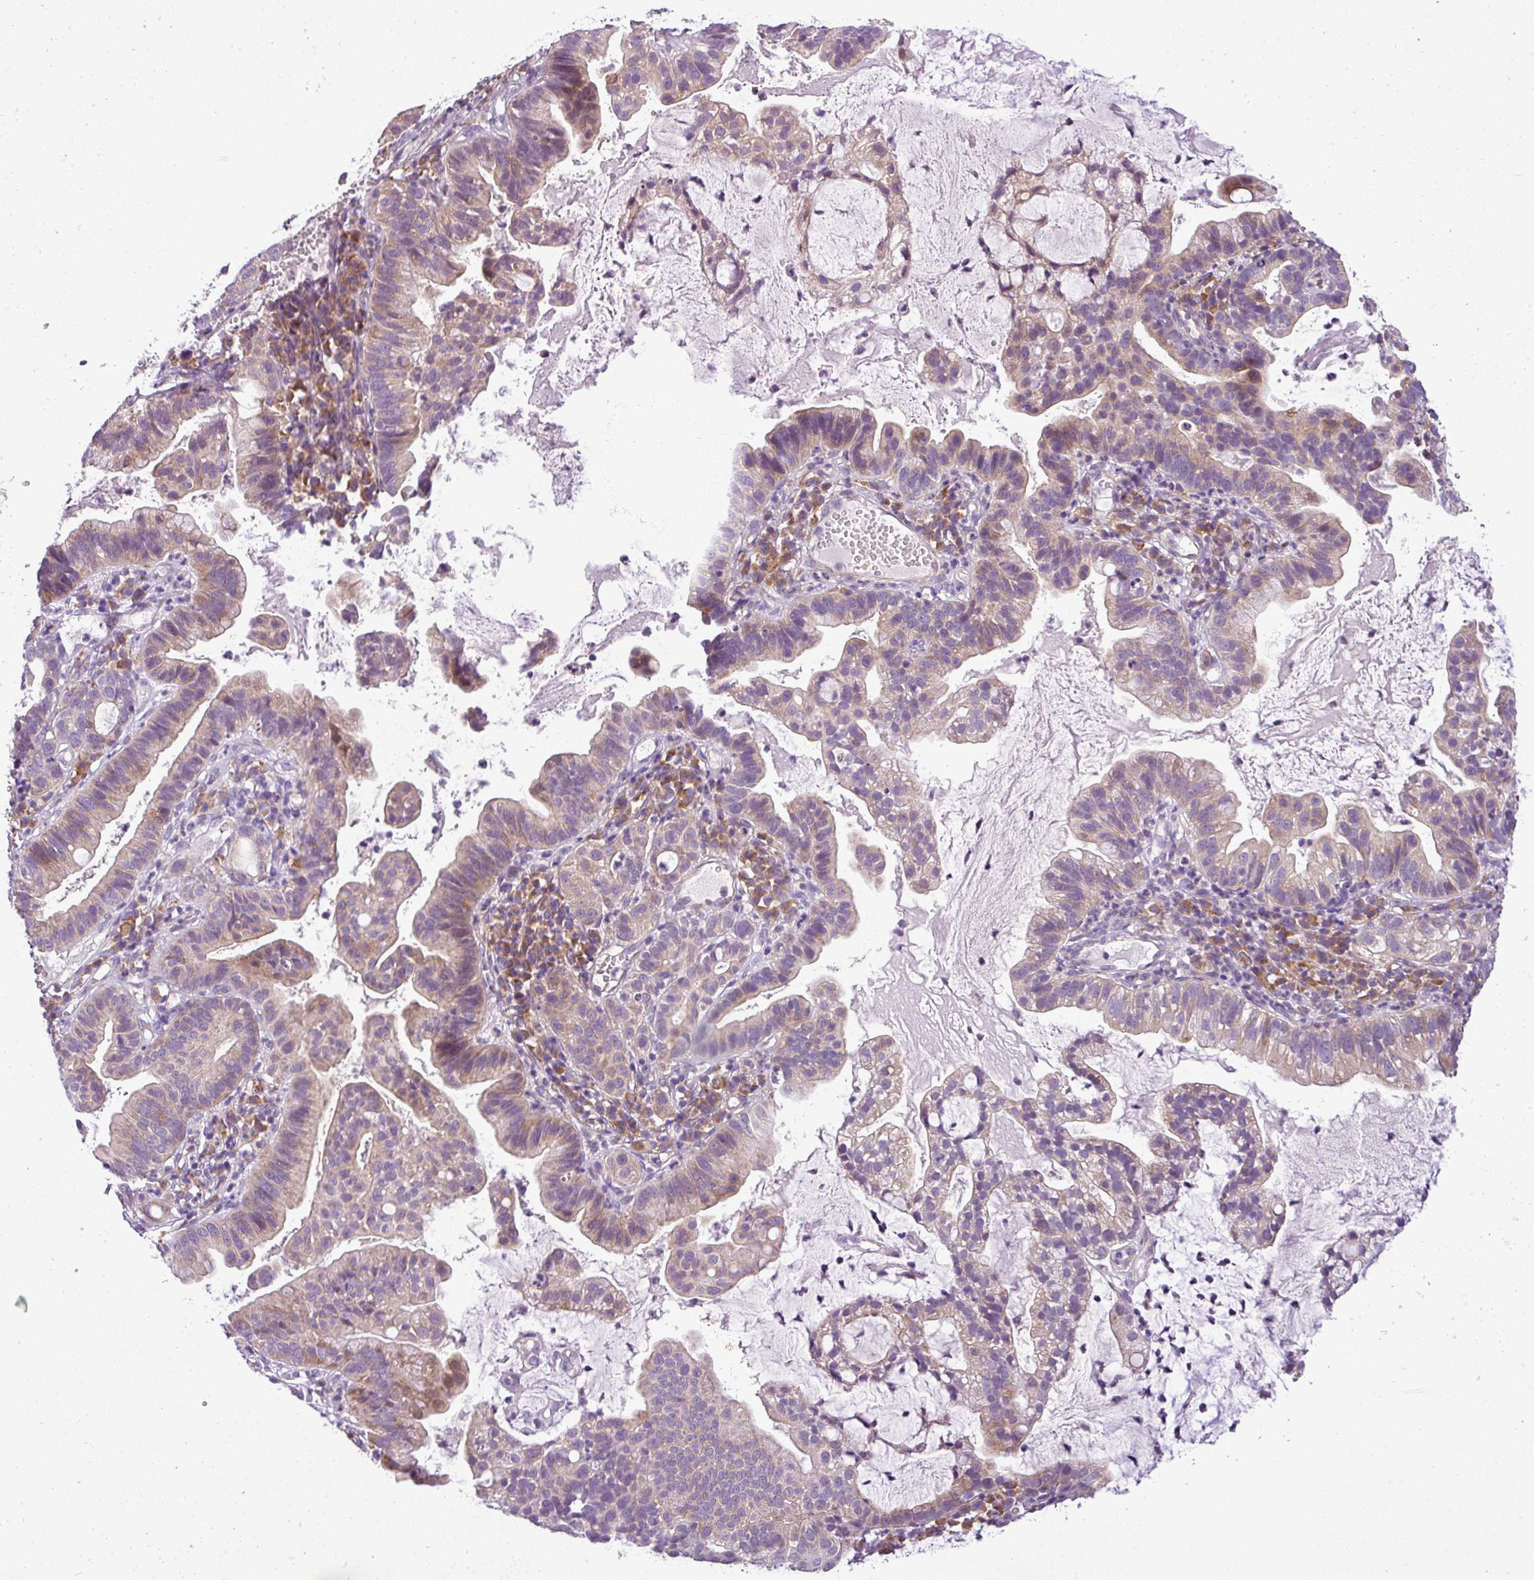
{"staining": {"intensity": "weak", "quantity": "25%-75%", "location": "cytoplasmic/membranous"}, "tissue": "cervical cancer", "cell_type": "Tumor cells", "image_type": "cancer", "snomed": [{"axis": "morphology", "description": "Adenocarcinoma, NOS"}, {"axis": "topography", "description": "Cervix"}], "caption": "Immunohistochemical staining of human adenocarcinoma (cervical) displays low levels of weak cytoplasmic/membranous positivity in approximately 25%-75% of tumor cells.", "gene": "MOCS3", "patient": {"sex": "female", "age": 41}}